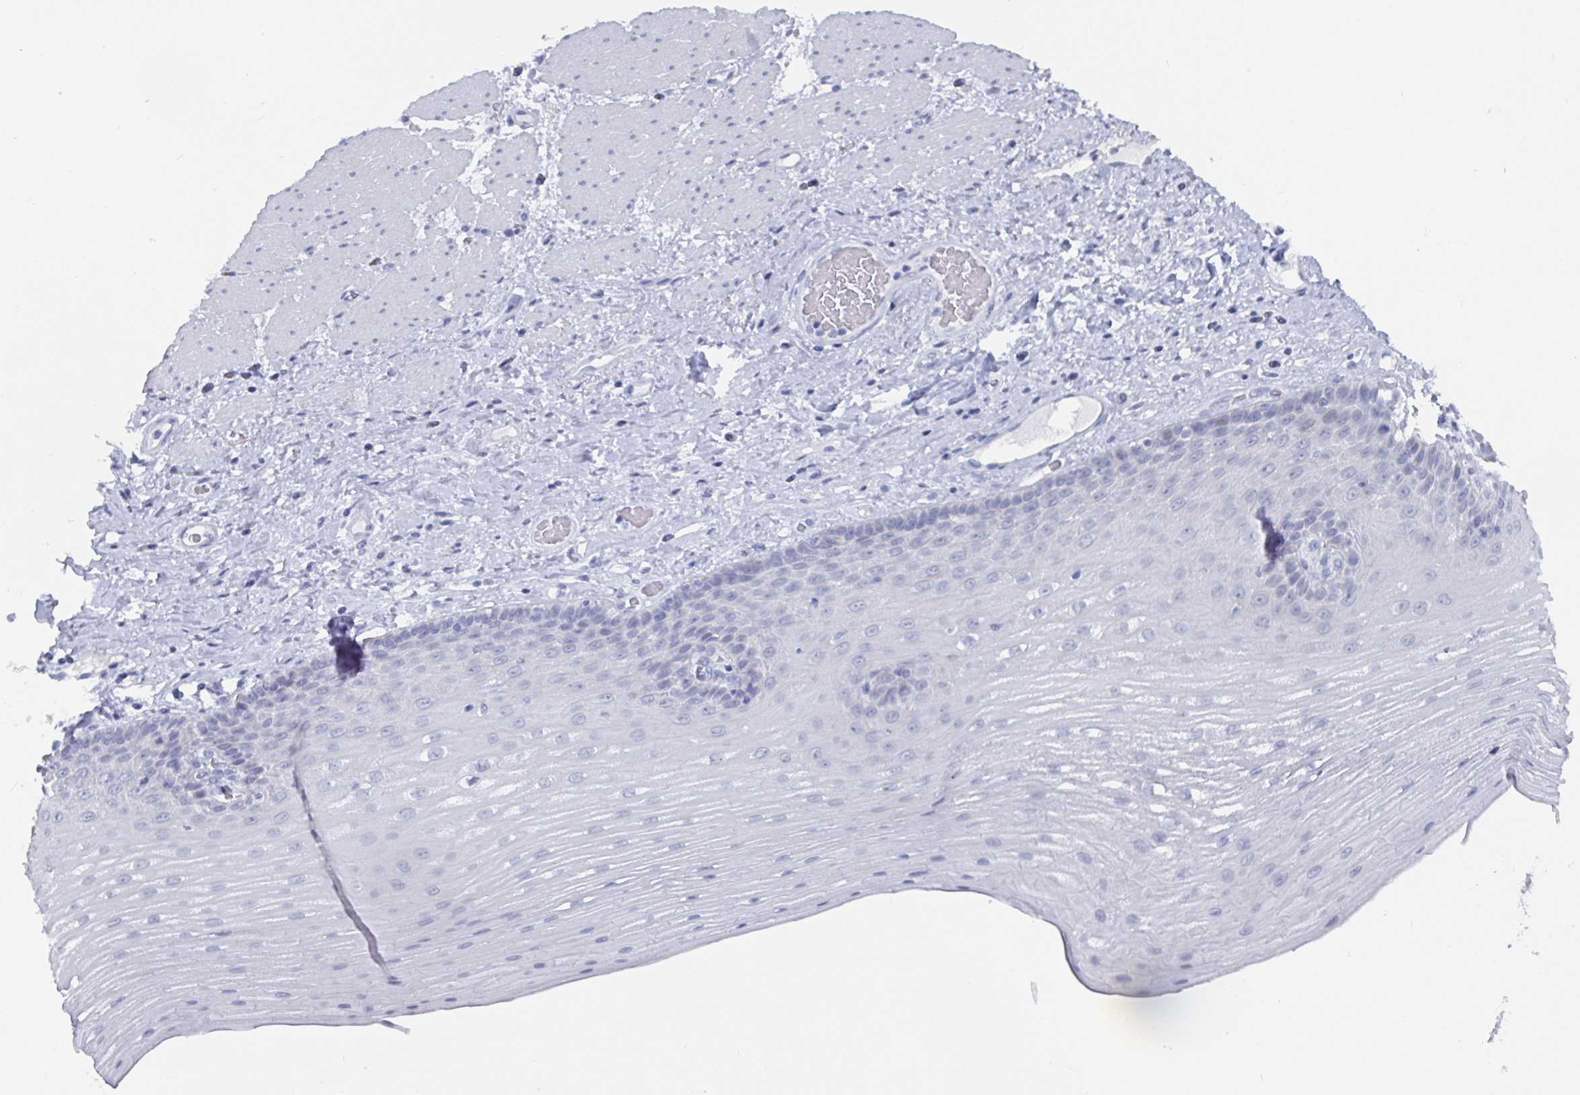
{"staining": {"intensity": "negative", "quantity": "none", "location": "none"}, "tissue": "esophagus", "cell_type": "Squamous epithelial cells", "image_type": "normal", "snomed": [{"axis": "morphology", "description": "Normal tissue, NOS"}, {"axis": "topography", "description": "Esophagus"}], "caption": "Image shows no significant protein staining in squamous epithelial cells of normal esophagus. (DAB (3,3'-diaminobenzidine) immunohistochemistry (IHC) visualized using brightfield microscopy, high magnification).", "gene": "CAMKV", "patient": {"sex": "male", "age": 62}}